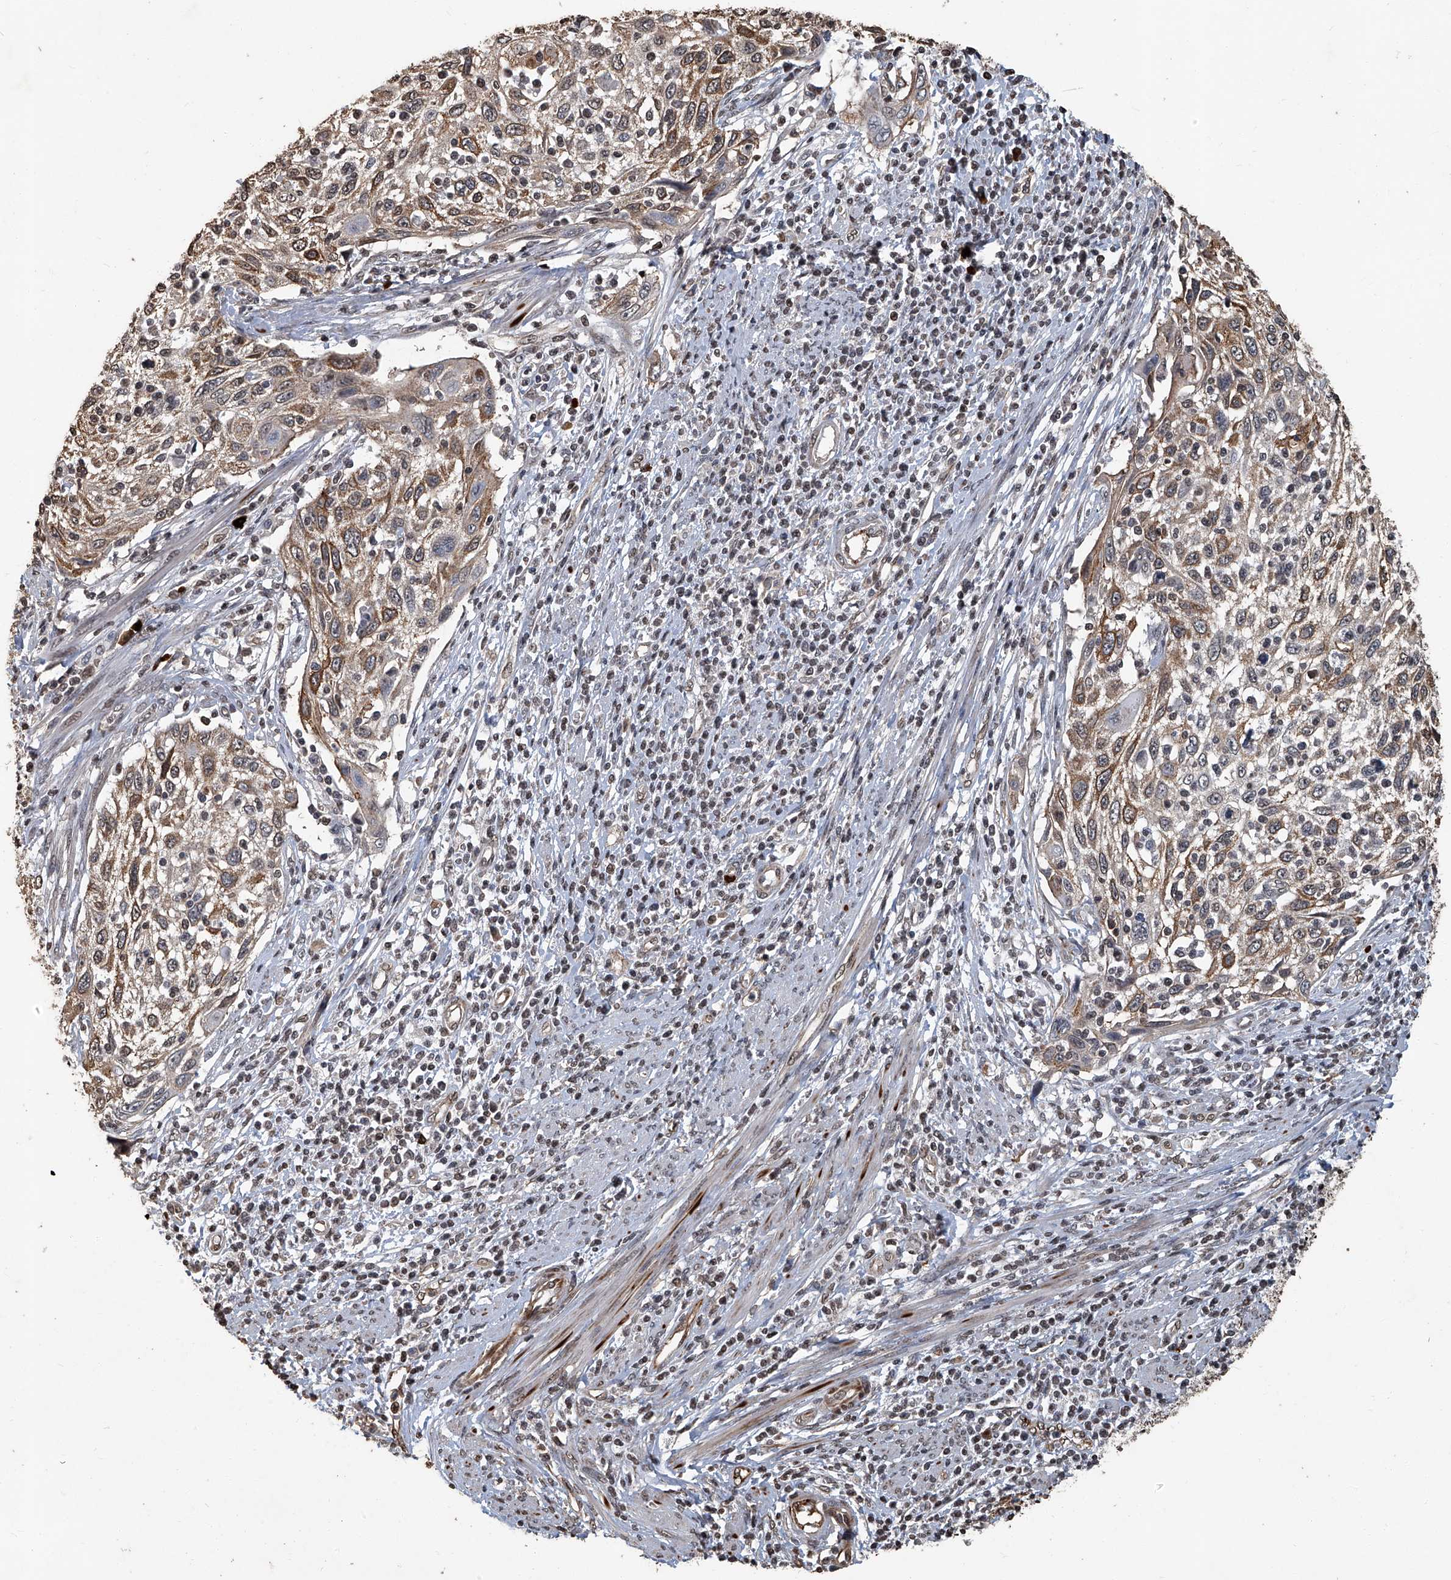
{"staining": {"intensity": "moderate", "quantity": "<25%", "location": "cytoplasmic/membranous"}, "tissue": "cervical cancer", "cell_type": "Tumor cells", "image_type": "cancer", "snomed": [{"axis": "morphology", "description": "Squamous cell carcinoma, NOS"}, {"axis": "topography", "description": "Cervix"}], "caption": "A photomicrograph of squamous cell carcinoma (cervical) stained for a protein displays moderate cytoplasmic/membranous brown staining in tumor cells. The staining was performed using DAB, with brown indicating positive protein expression. Nuclei are stained blue with hematoxylin.", "gene": "GPR132", "patient": {"sex": "female", "age": 70}}